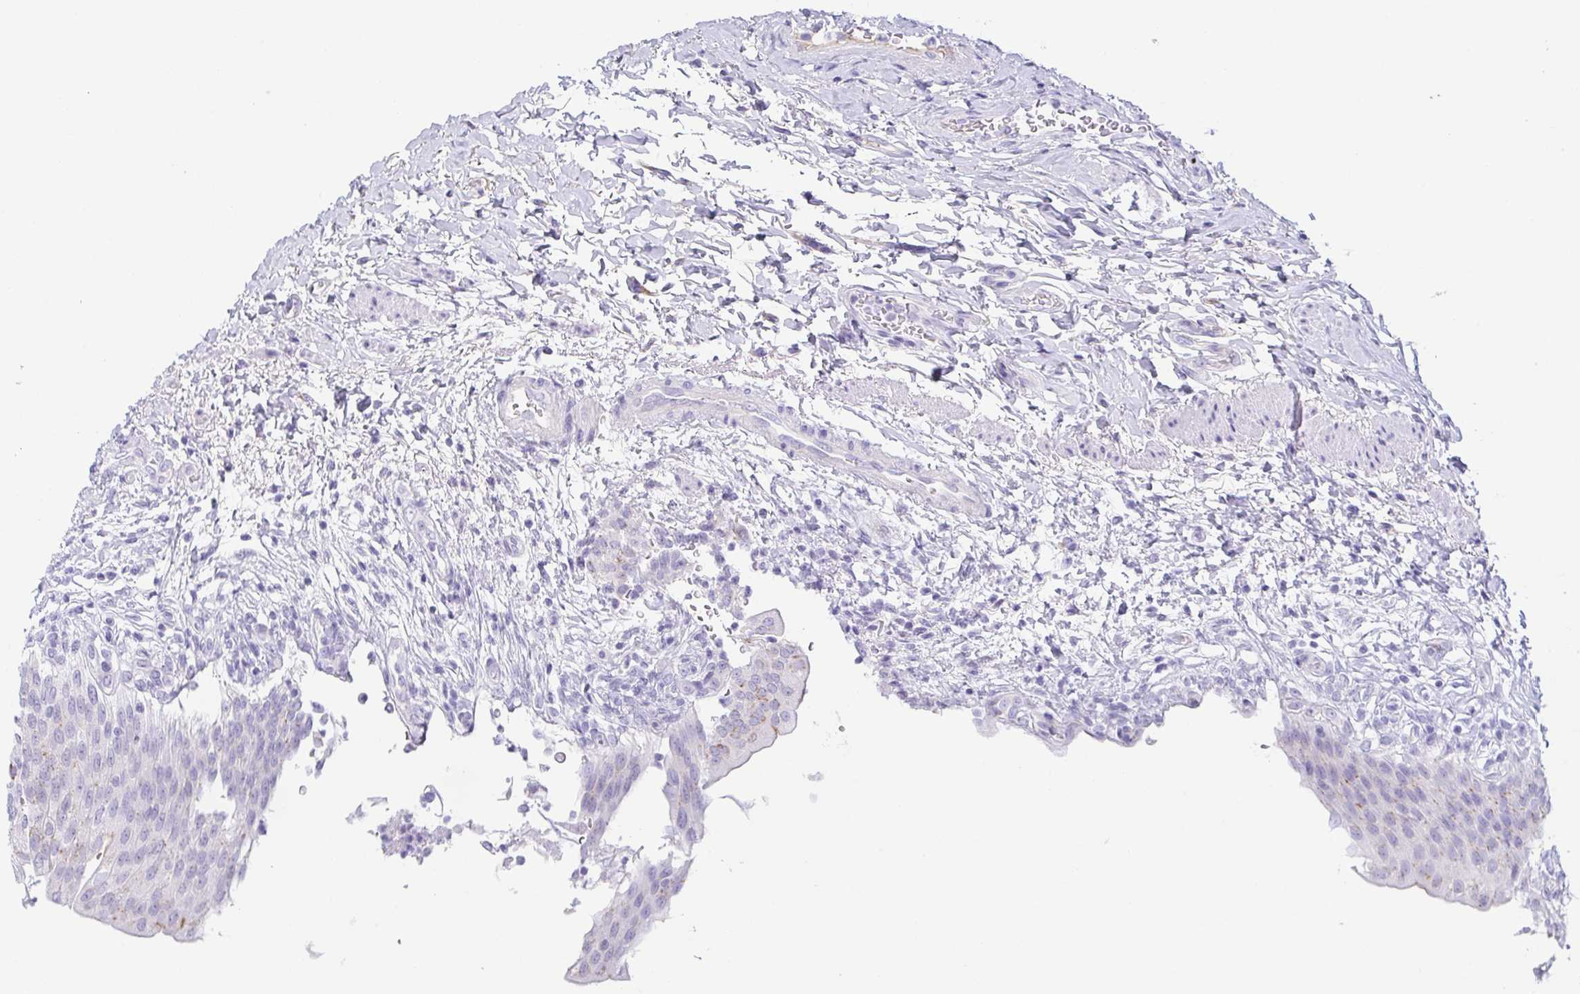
{"staining": {"intensity": "weak", "quantity": "<25%", "location": "cytoplasmic/membranous"}, "tissue": "urinary bladder", "cell_type": "Urothelial cells", "image_type": "normal", "snomed": [{"axis": "morphology", "description": "Normal tissue, NOS"}, {"axis": "topography", "description": "Urinary bladder"}, {"axis": "topography", "description": "Peripheral nerve tissue"}], "caption": "Immunohistochemical staining of normal urinary bladder shows no significant expression in urothelial cells. The staining was performed using DAB (3,3'-diaminobenzidine) to visualize the protein expression in brown, while the nuclei were stained in blue with hematoxylin (Magnification: 20x).", "gene": "LDLRAD1", "patient": {"sex": "female", "age": 60}}